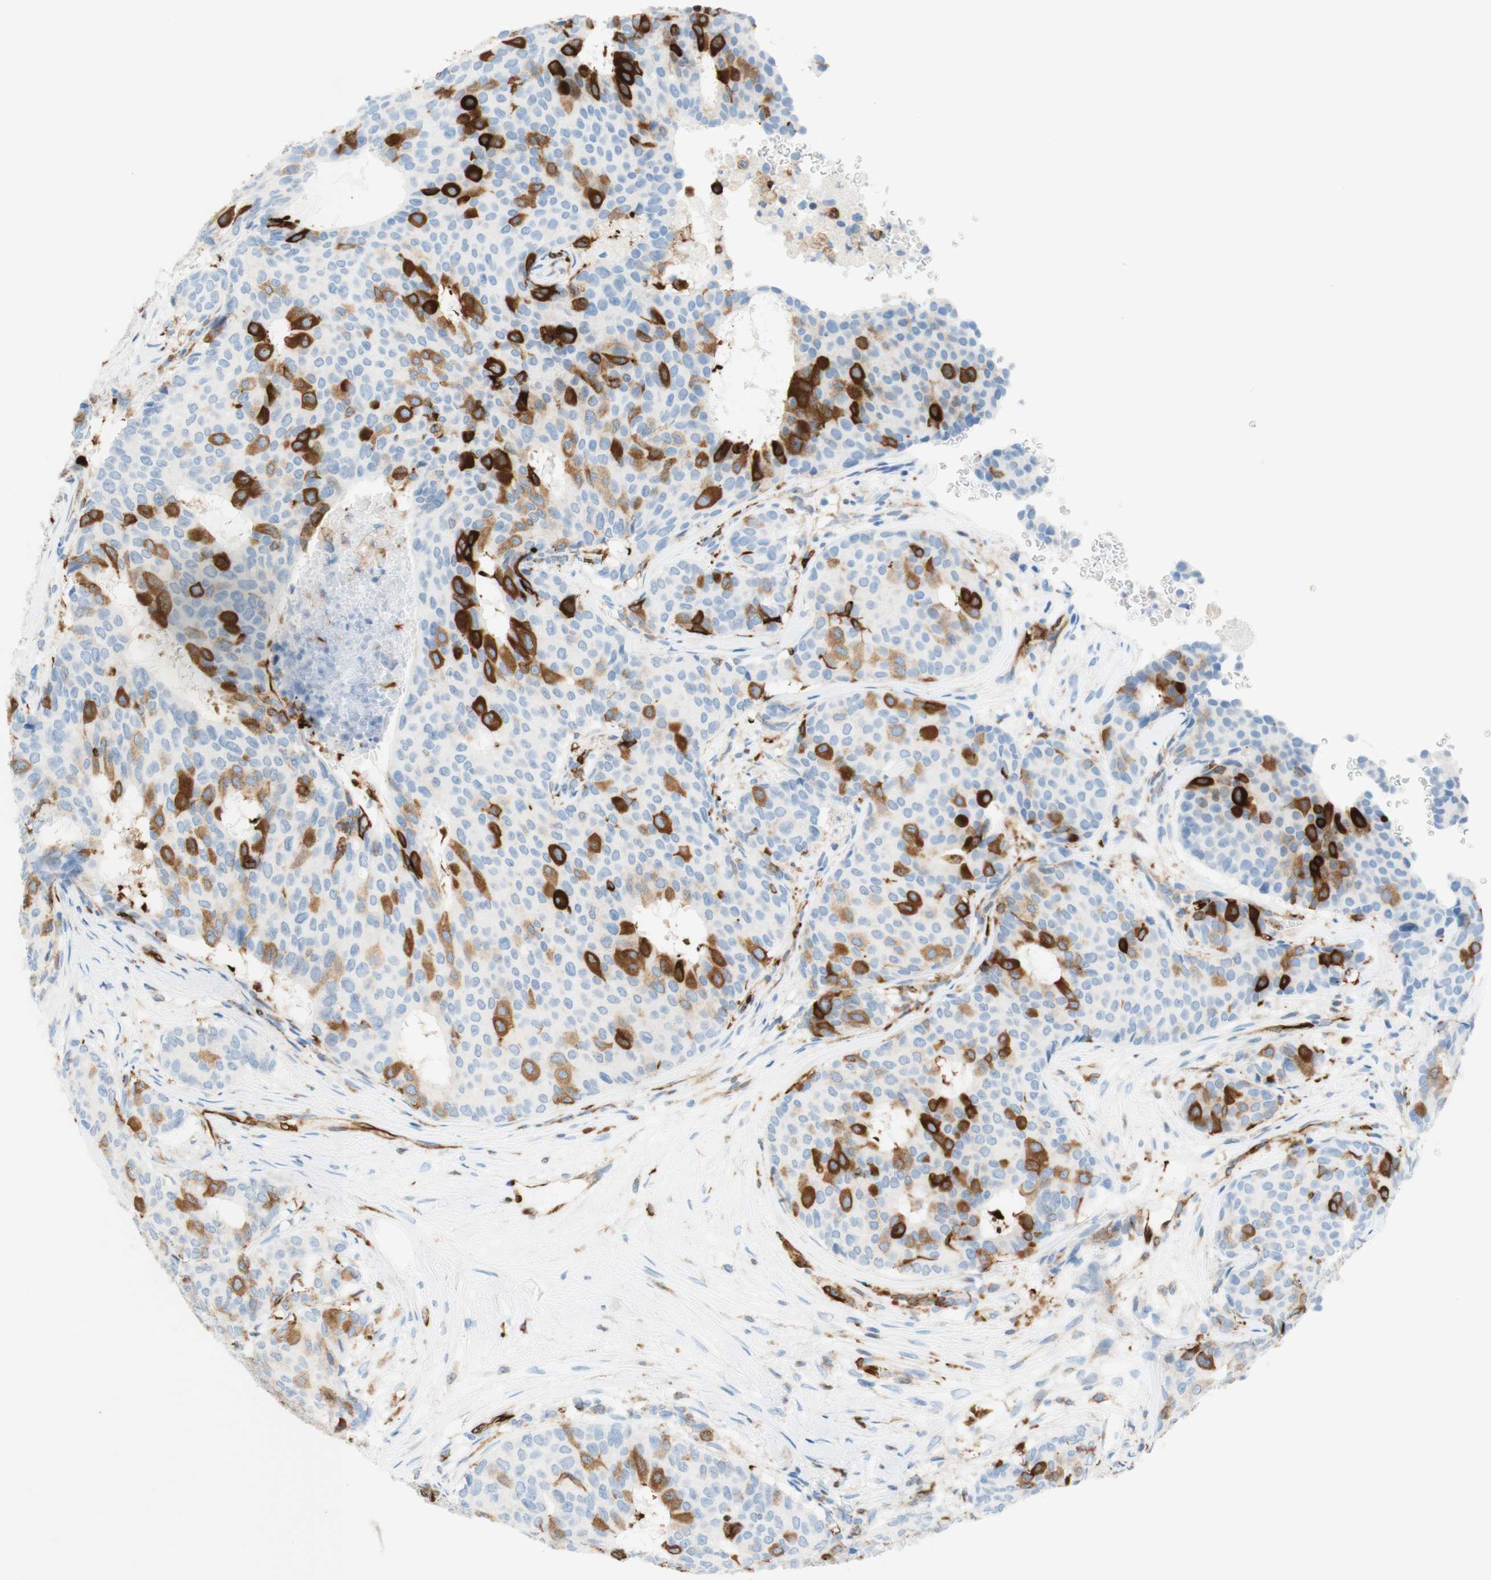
{"staining": {"intensity": "strong", "quantity": "<25%", "location": "cytoplasmic/membranous"}, "tissue": "breast cancer", "cell_type": "Tumor cells", "image_type": "cancer", "snomed": [{"axis": "morphology", "description": "Duct carcinoma"}, {"axis": "topography", "description": "Breast"}], "caption": "Immunohistochemical staining of breast cancer (infiltrating ductal carcinoma) displays medium levels of strong cytoplasmic/membranous staining in about <25% of tumor cells.", "gene": "STMN1", "patient": {"sex": "female", "age": 75}}